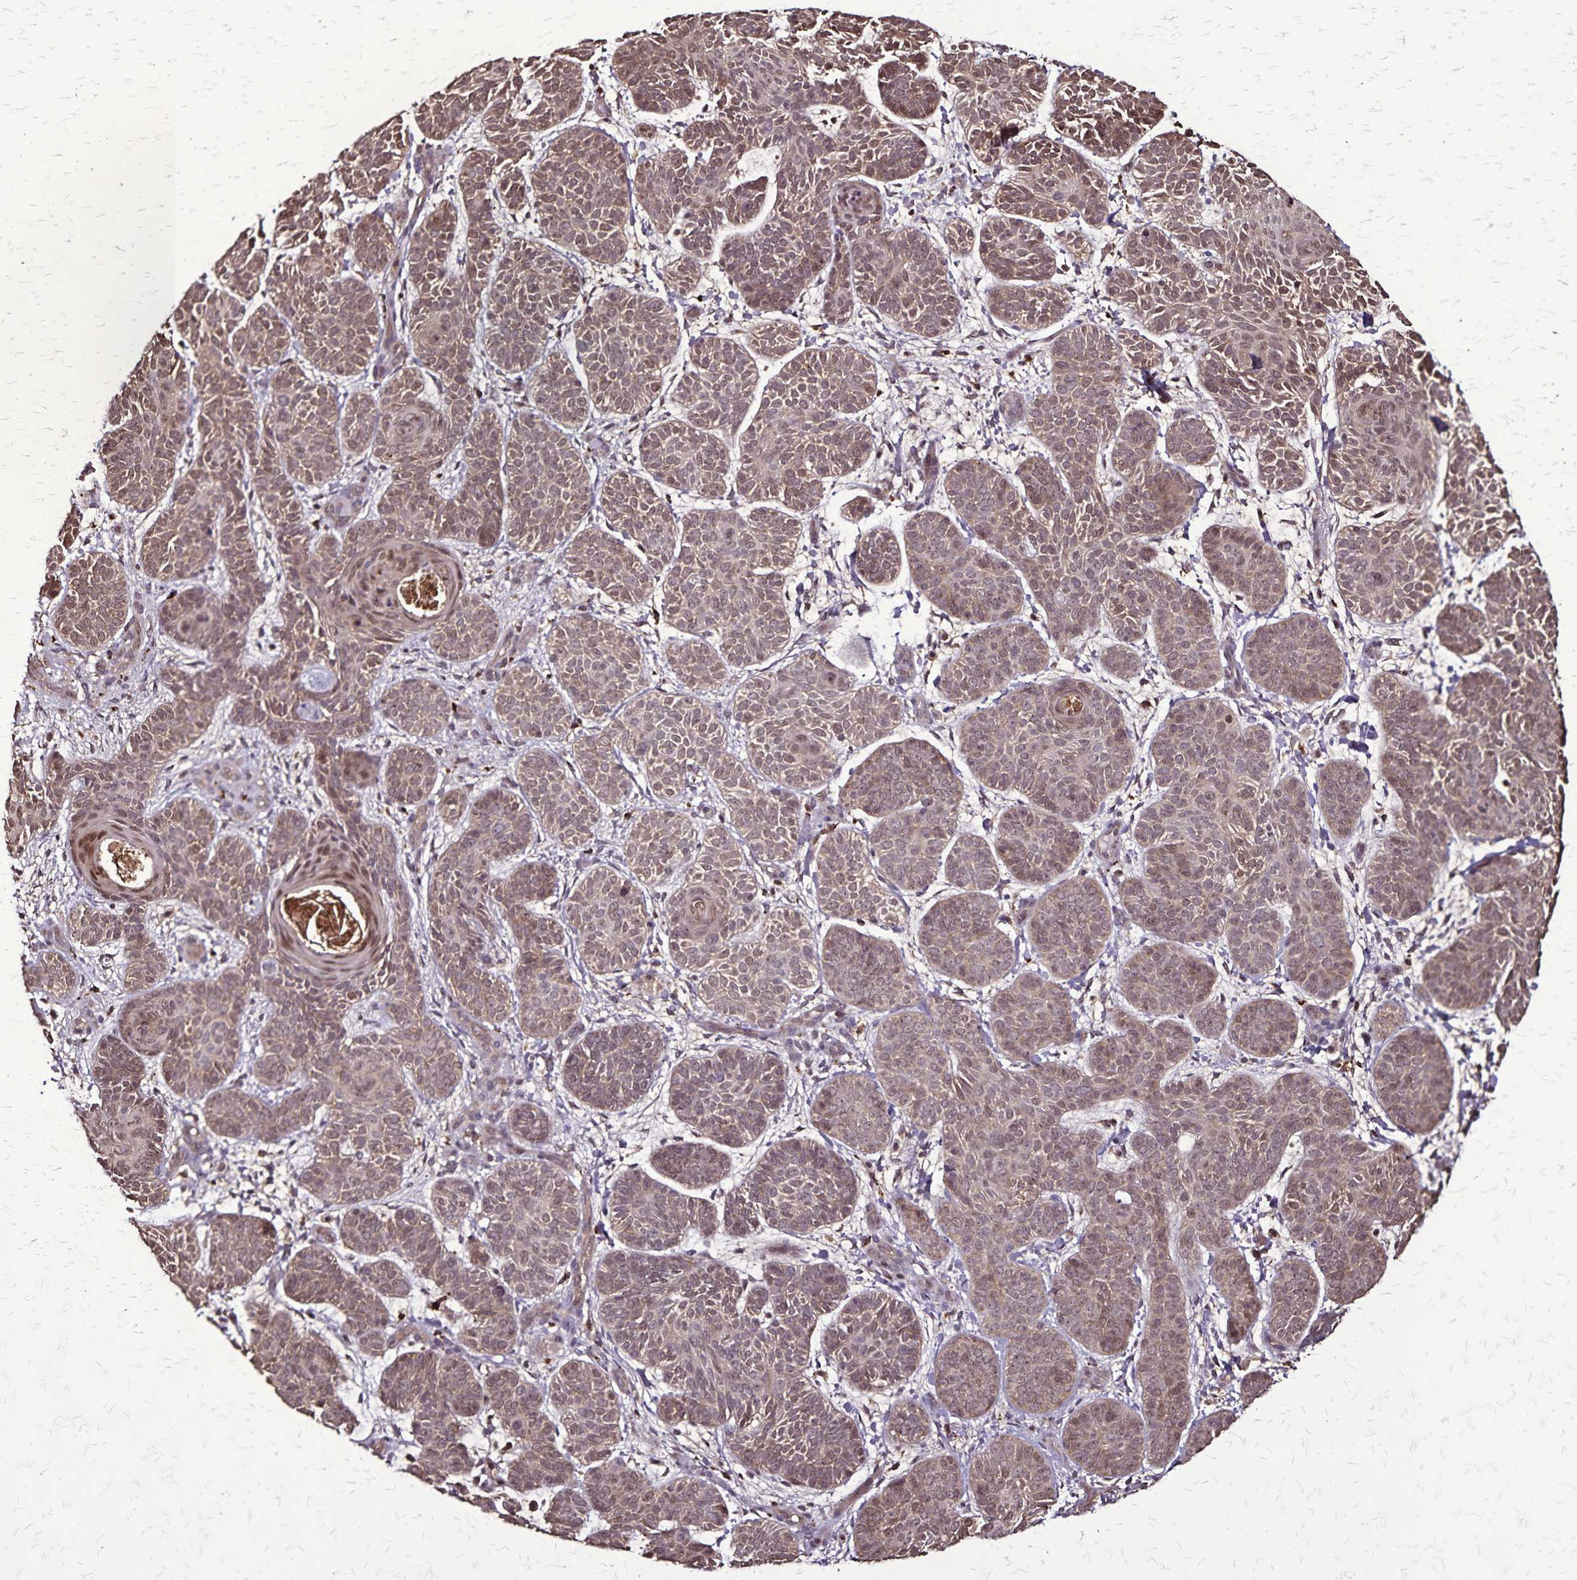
{"staining": {"intensity": "moderate", "quantity": ">75%", "location": "cytoplasmic/membranous,nuclear"}, "tissue": "skin cancer", "cell_type": "Tumor cells", "image_type": "cancer", "snomed": [{"axis": "morphology", "description": "Basal cell carcinoma"}, {"axis": "topography", "description": "Skin"}], "caption": "A histopathology image of human skin cancer stained for a protein reveals moderate cytoplasmic/membranous and nuclear brown staining in tumor cells. The staining is performed using DAB (3,3'-diaminobenzidine) brown chromogen to label protein expression. The nuclei are counter-stained blue using hematoxylin.", "gene": "CHMP1B", "patient": {"sex": "female", "age": 82}}